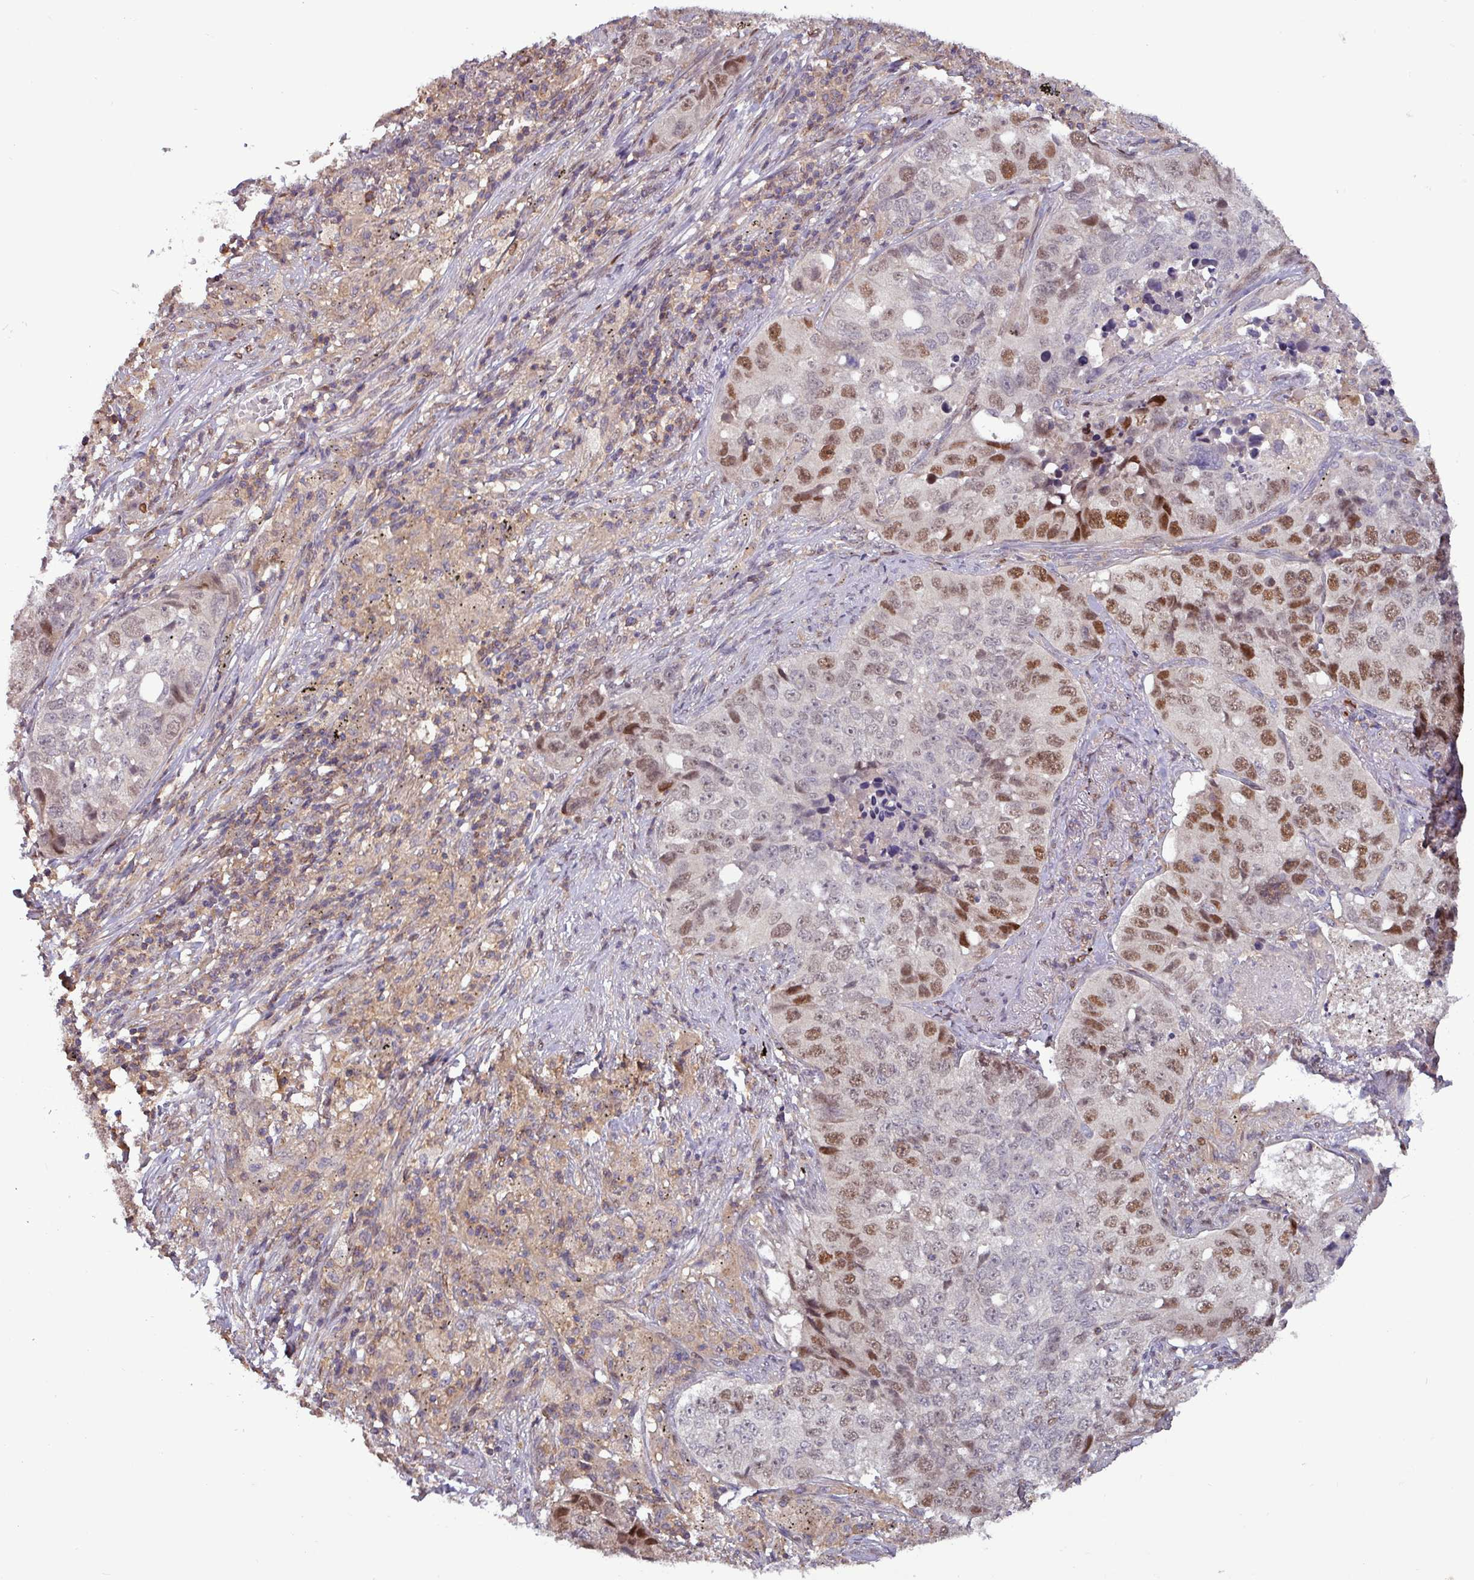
{"staining": {"intensity": "moderate", "quantity": "25%-75%", "location": "nuclear"}, "tissue": "lung cancer", "cell_type": "Tumor cells", "image_type": "cancer", "snomed": [{"axis": "morphology", "description": "Squamous cell carcinoma, NOS"}, {"axis": "topography", "description": "Lung"}], "caption": "Squamous cell carcinoma (lung) tissue shows moderate nuclear staining in about 25%-75% of tumor cells", "gene": "PRRX1", "patient": {"sex": "male", "age": 60}}